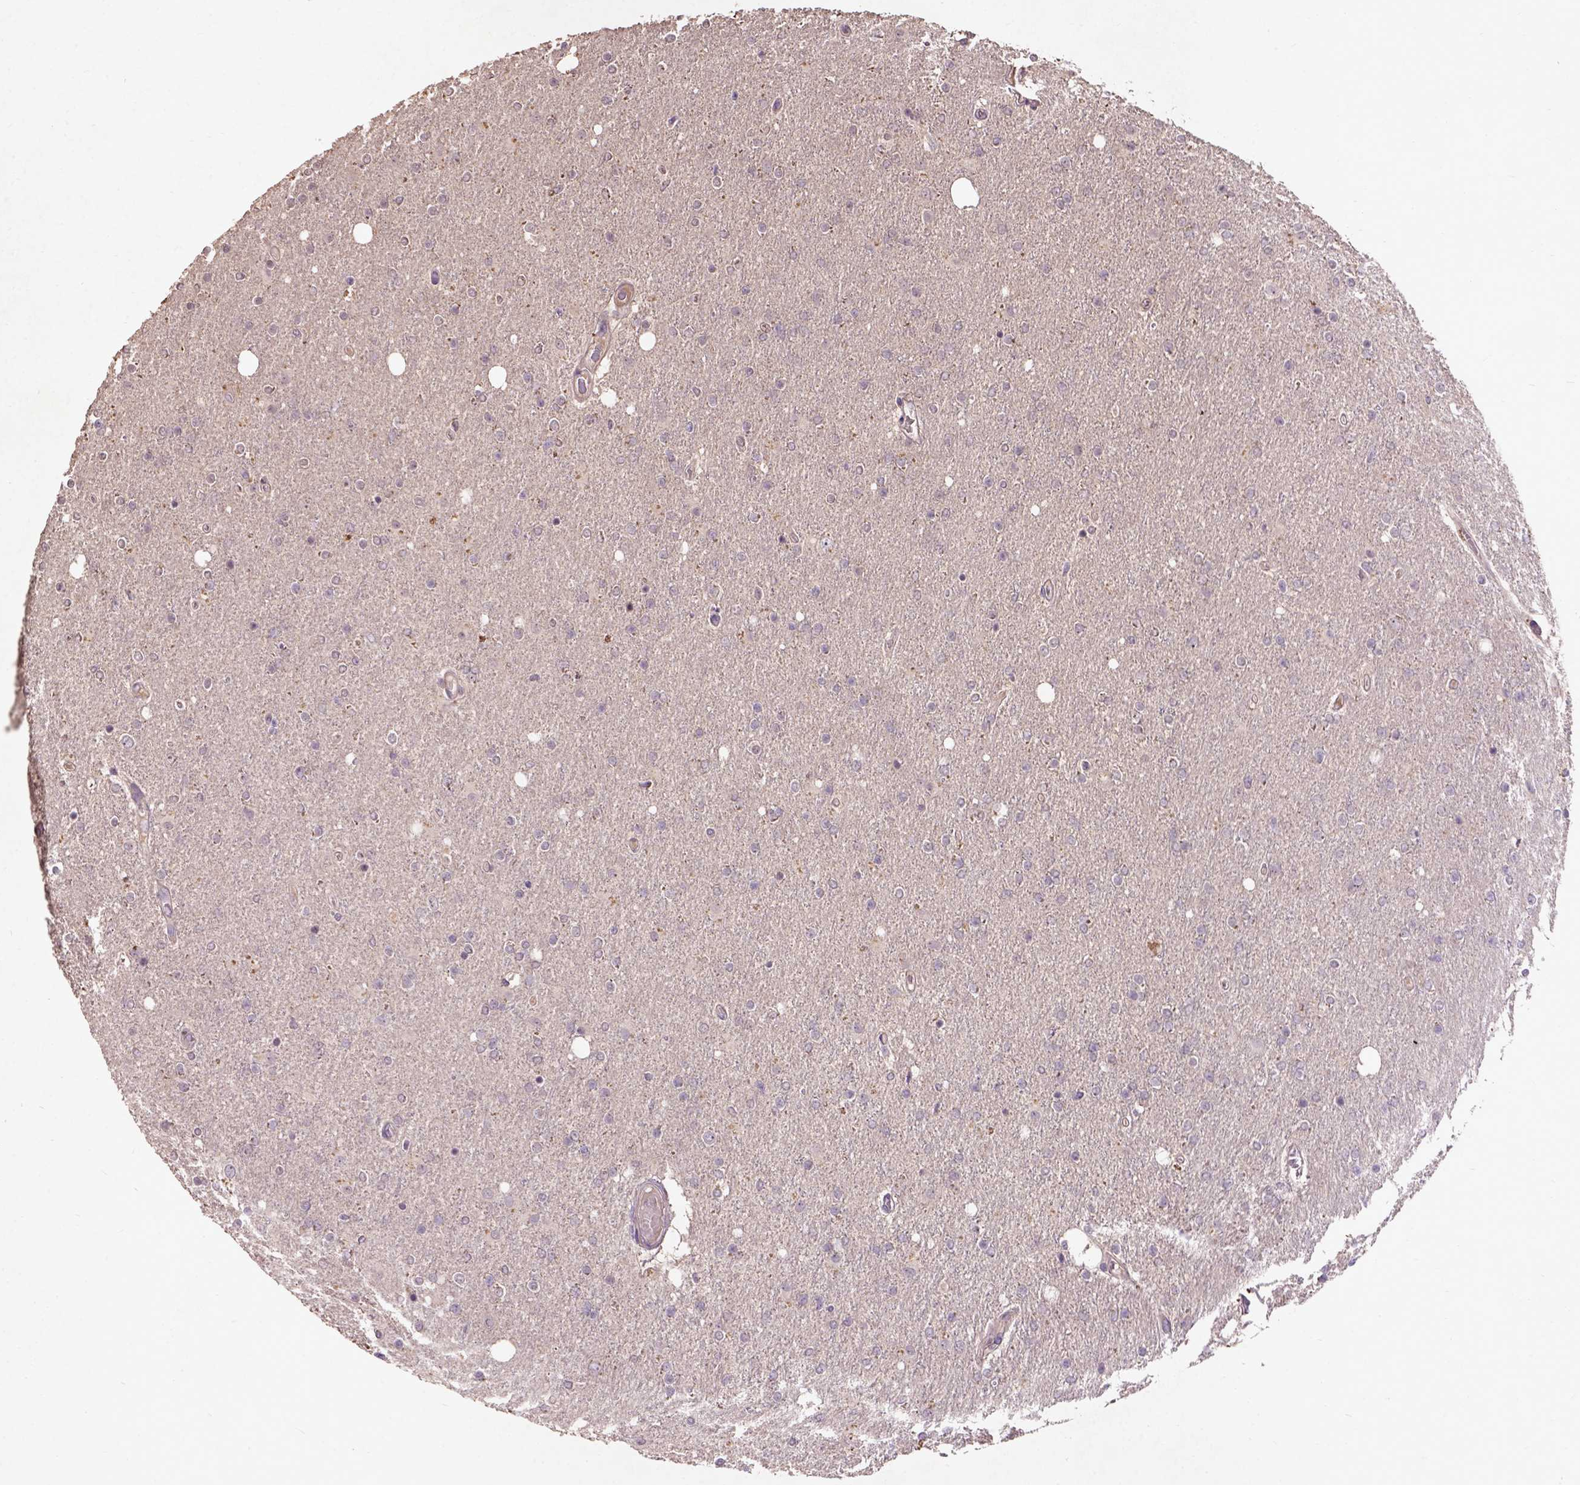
{"staining": {"intensity": "negative", "quantity": "none", "location": "none"}, "tissue": "glioma", "cell_type": "Tumor cells", "image_type": "cancer", "snomed": [{"axis": "morphology", "description": "Glioma, malignant, High grade"}, {"axis": "topography", "description": "Cerebral cortex"}], "caption": "A high-resolution photomicrograph shows immunohistochemistry staining of malignant glioma (high-grade), which displays no significant expression in tumor cells. (Stains: DAB (3,3'-diaminobenzidine) immunohistochemistry with hematoxylin counter stain, Microscopy: brightfield microscopy at high magnification).", "gene": "KBTBD8", "patient": {"sex": "male", "age": 70}}